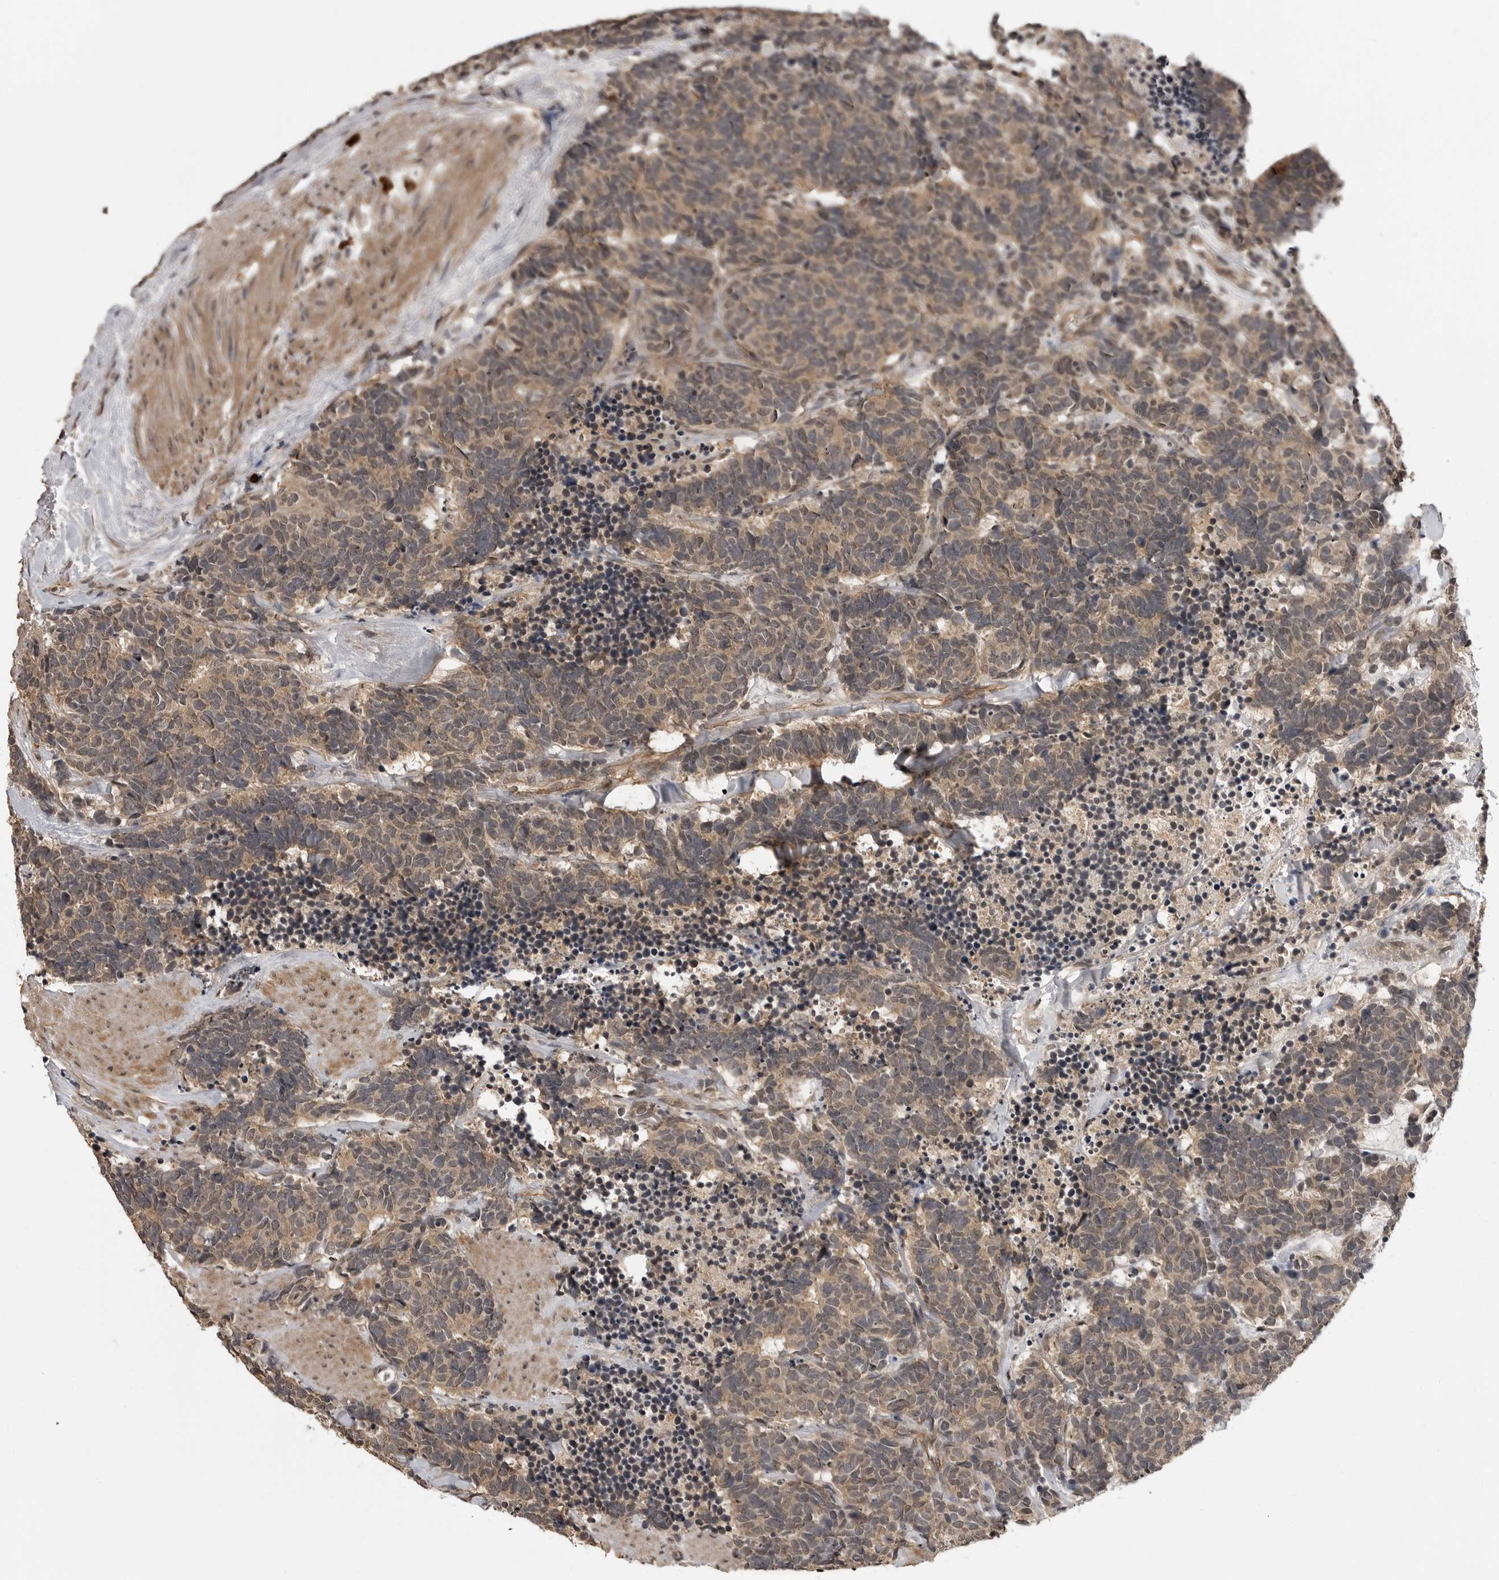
{"staining": {"intensity": "moderate", "quantity": ">75%", "location": "cytoplasmic/membranous"}, "tissue": "carcinoid", "cell_type": "Tumor cells", "image_type": "cancer", "snomed": [{"axis": "morphology", "description": "Carcinoma, NOS"}, {"axis": "morphology", "description": "Carcinoid, malignant, NOS"}, {"axis": "topography", "description": "Urinary bladder"}], "caption": "Immunohistochemical staining of human carcinoid shows medium levels of moderate cytoplasmic/membranous staining in approximately >75% of tumor cells. (Stains: DAB (3,3'-diaminobenzidine) in brown, nuclei in blue, Microscopy: brightfield microscopy at high magnification).", "gene": "IL24", "patient": {"sex": "male", "age": 57}}